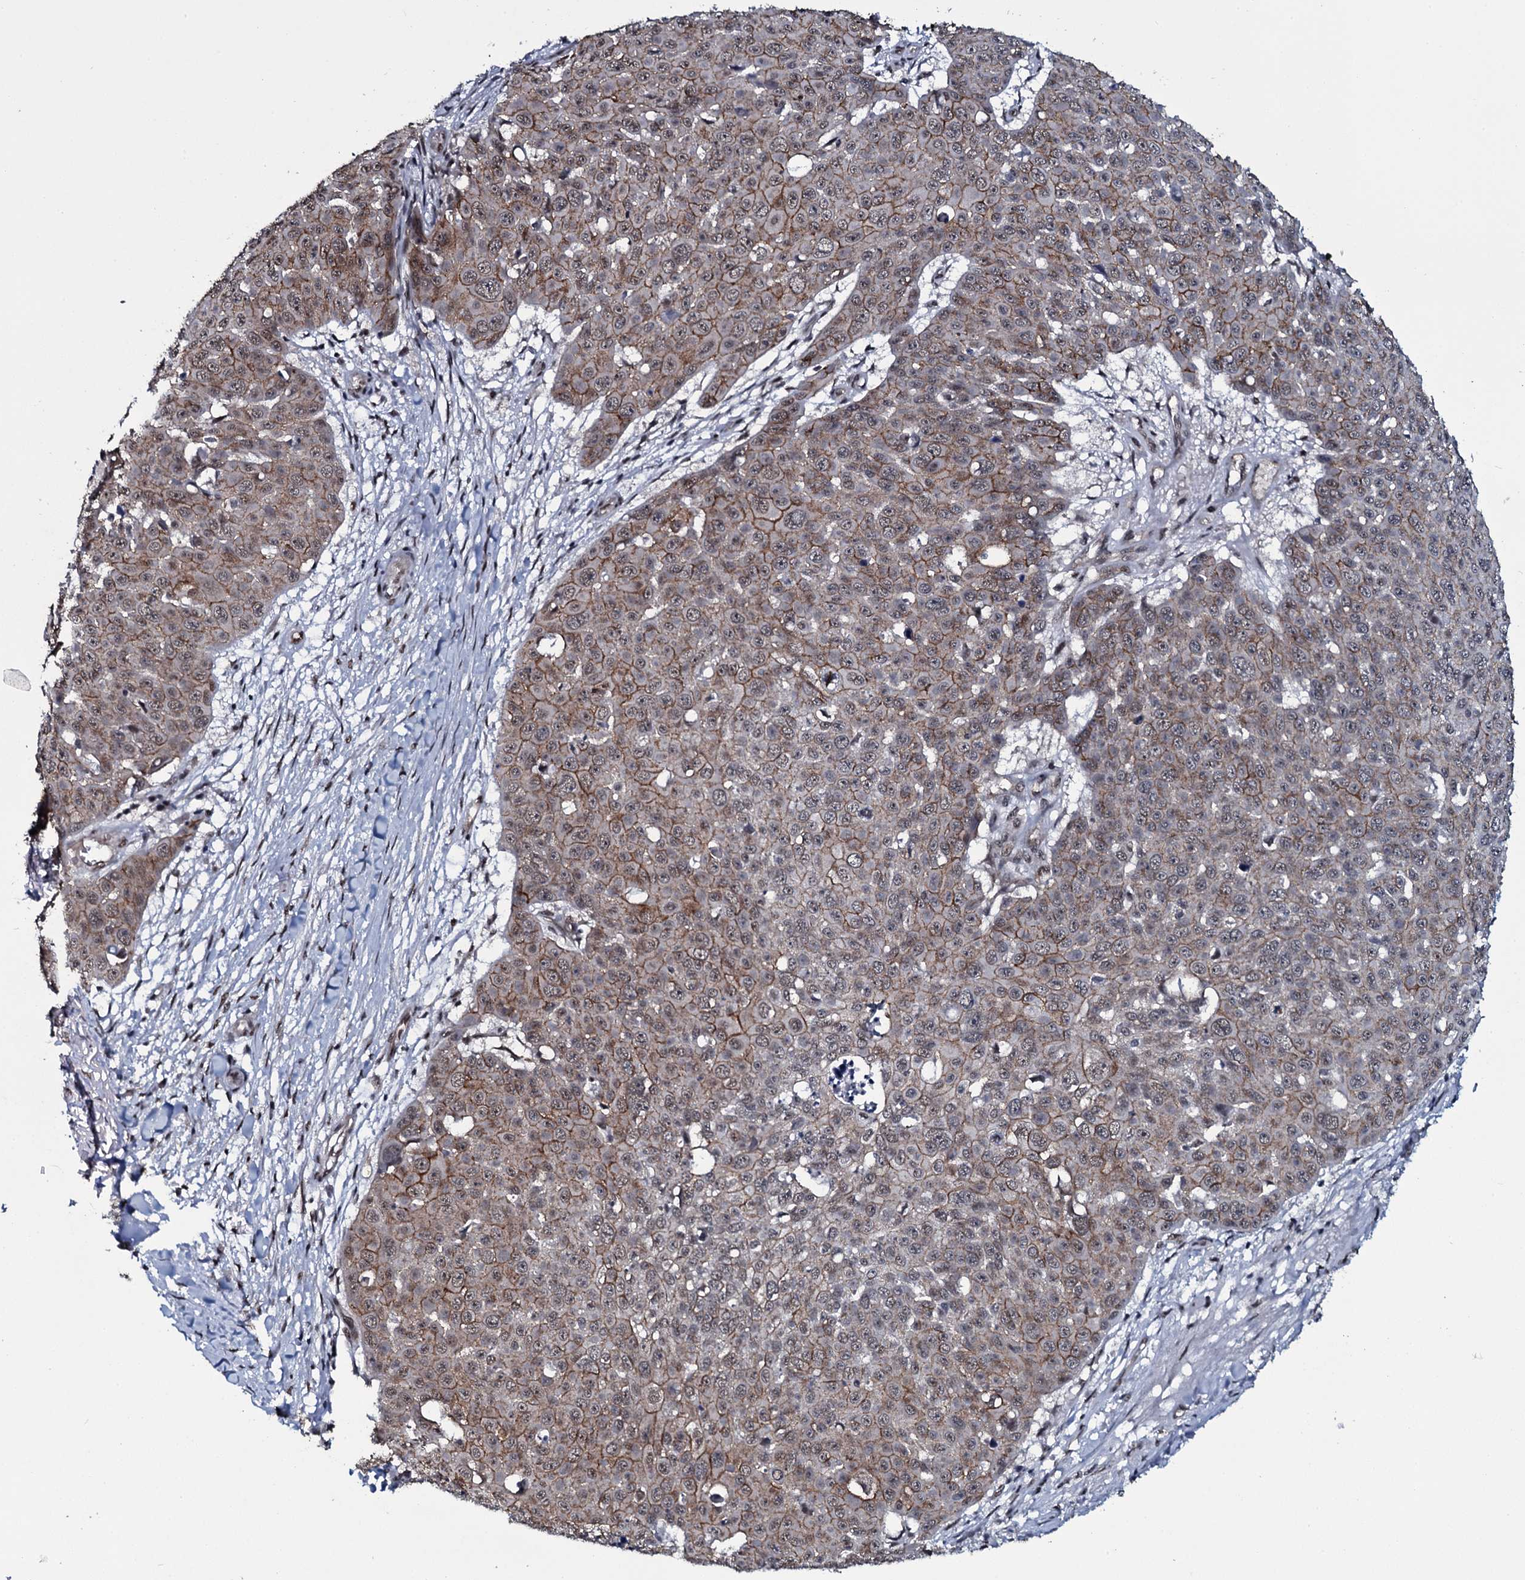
{"staining": {"intensity": "moderate", "quantity": "25%-75%", "location": "cytoplasmic/membranous"}, "tissue": "skin cancer", "cell_type": "Tumor cells", "image_type": "cancer", "snomed": [{"axis": "morphology", "description": "Squamous cell carcinoma, NOS"}, {"axis": "topography", "description": "Skin"}], "caption": "There is medium levels of moderate cytoplasmic/membranous staining in tumor cells of squamous cell carcinoma (skin), as demonstrated by immunohistochemical staining (brown color).", "gene": "SH2D4B", "patient": {"sex": "male", "age": 71}}